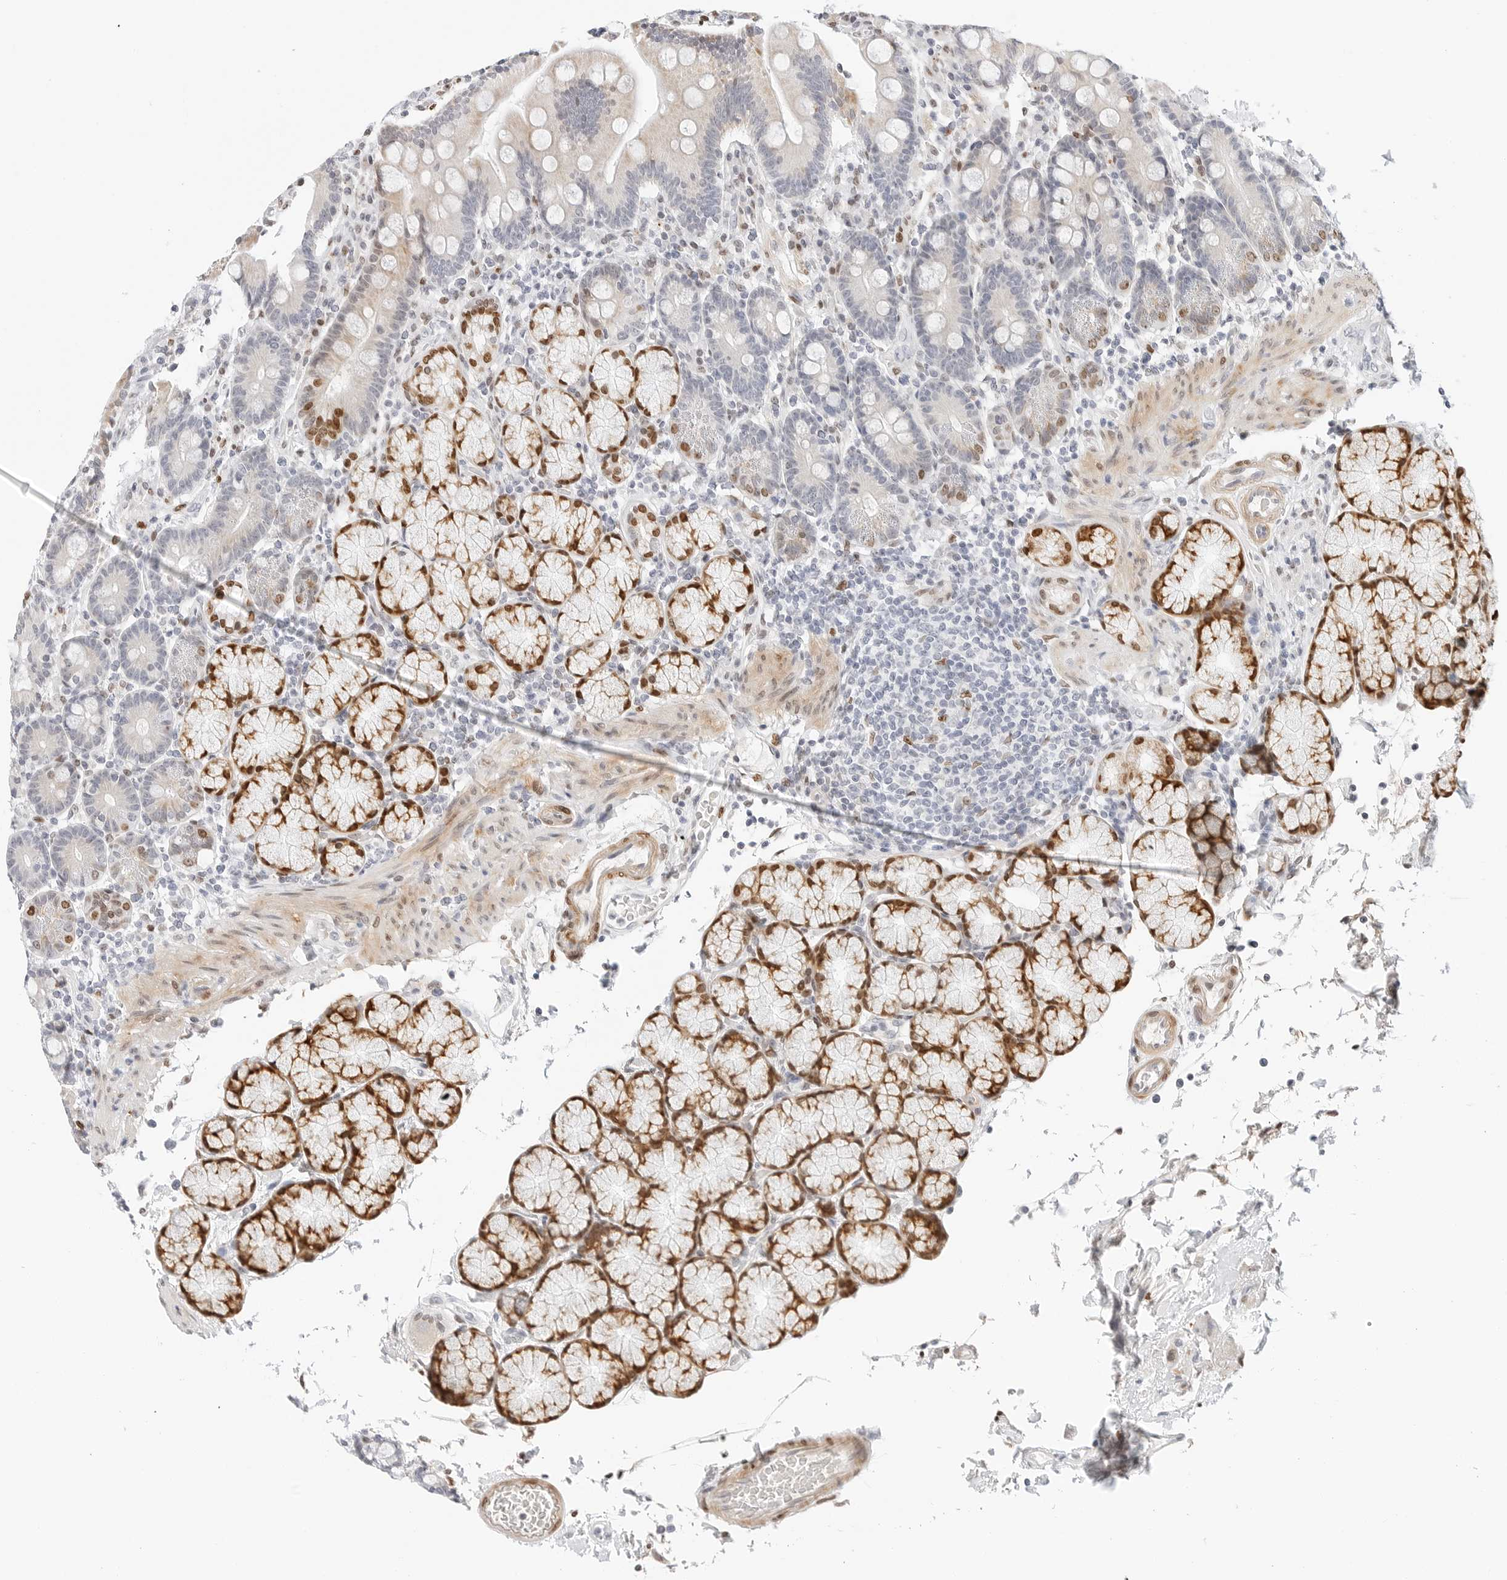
{"staining": {"intensity": "strong", "quantity": "<25%", "location": "cytoplasmic/membranous"}, "tissue": "duodenum", "cell_type": "Glandular cells", "image_type": "normal", "snomed": [{"axis": "morphology", "description": "Normal tissue, NOS"}, {"axis": "topography", "description": "Small intestine, NOS"}], "caption": "Protein analysis of unremarkable duodenum shows strong cytoplasmic/membranous staining in approximately <25% of glandular cells.", "gene": "SPIDR", "patient": {"sex": "female", "age": 71}}